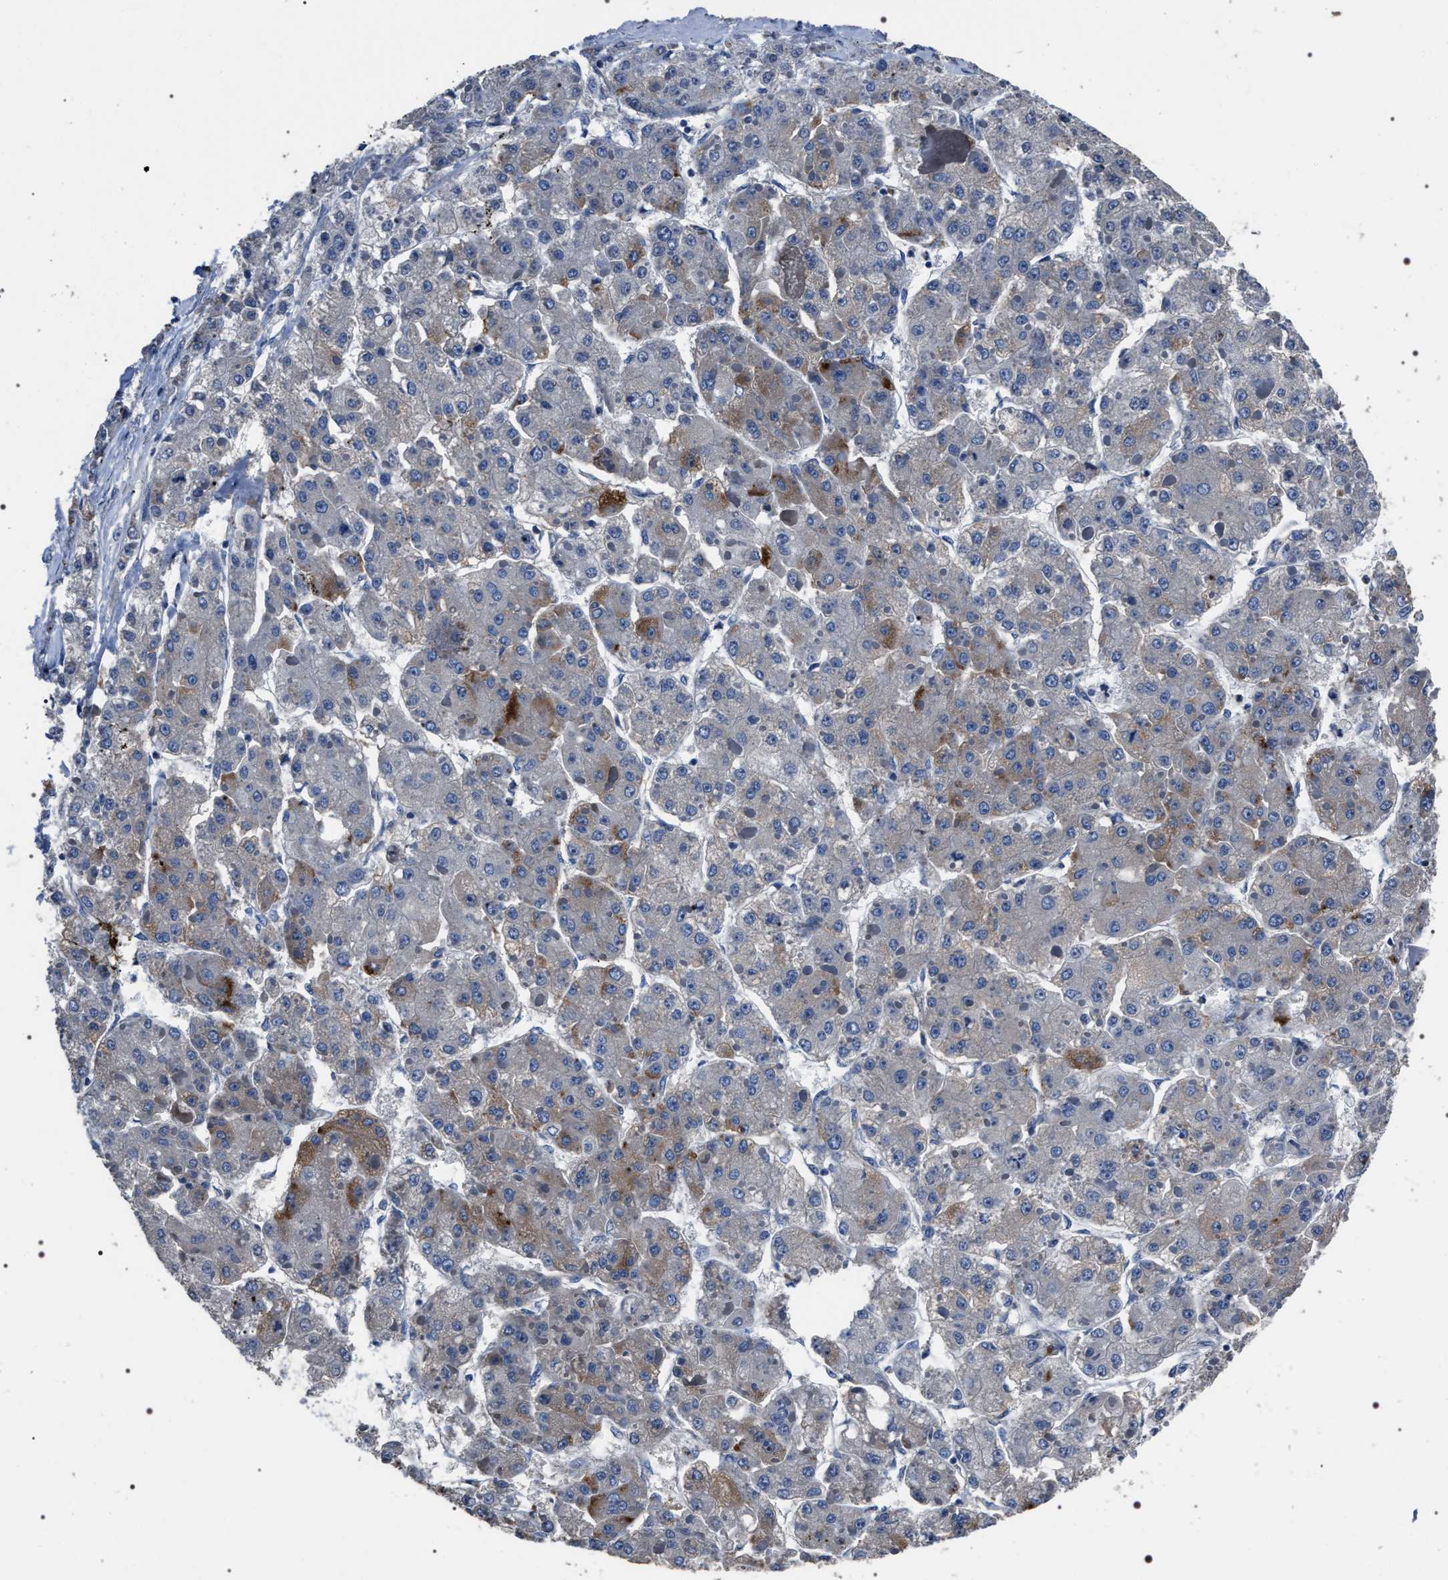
{"staining": {"intensity": "moderate", "quantity": "<25%", "location": "cytoplasmic/membranous"}, "tissue": "liver cancer", "cell_type": "Tumor cells", "image_type": "cancer", "snomed": [{"axis": "morphology", "description": "Carcinoma, Hepatocellular, NOS"}, {"axis": "topography", "description": "Liver"}], "caption": "Liver cancer (hepatocellular carcinoma) stained with a brown dye reveals moderate cytoplasmic/membranous positive expression in approximately <25% of tumor cells.", "gene": "TRIM54", "patient": {"sex": "female", "age": 73}}